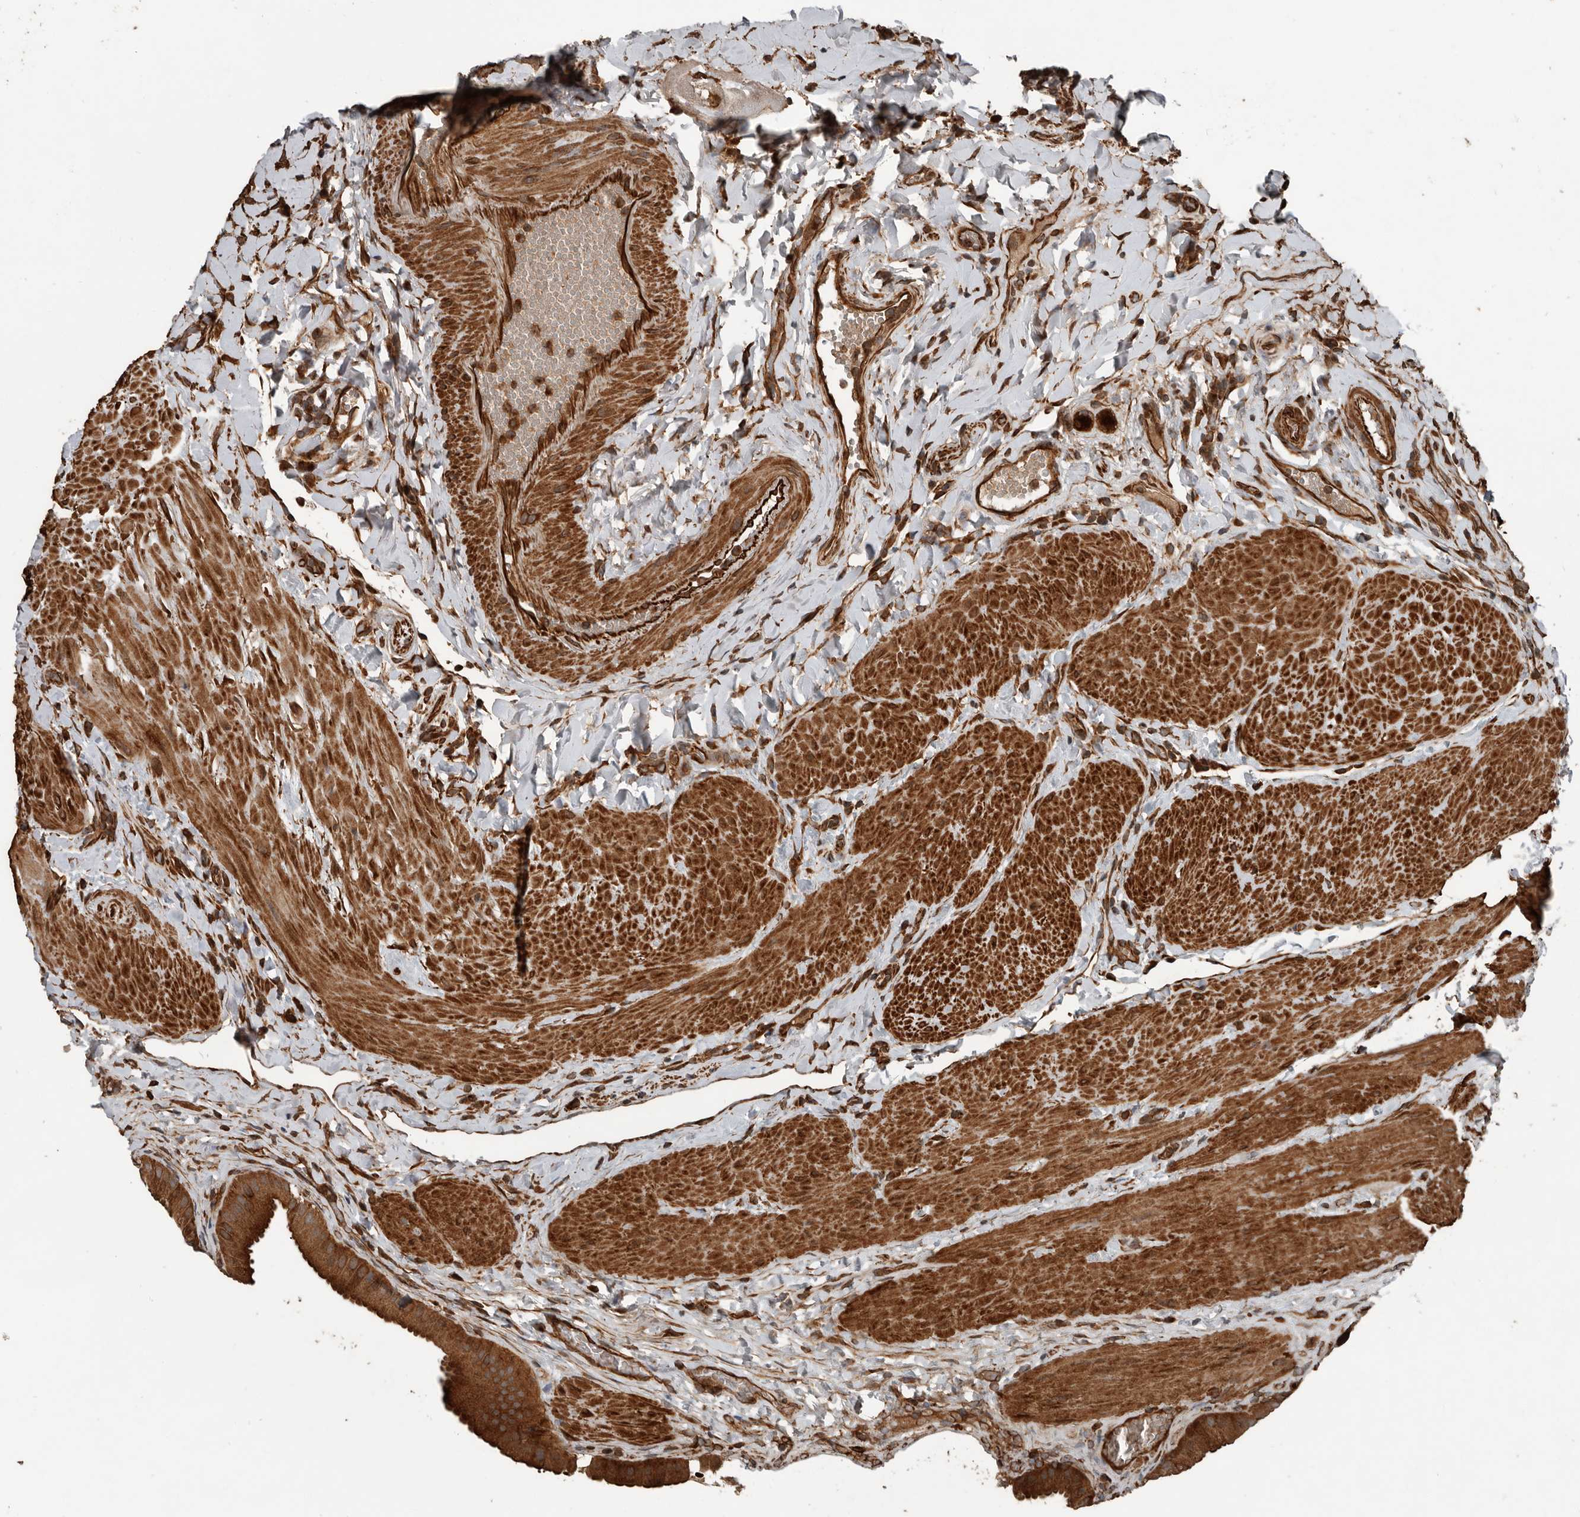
{"staining": {"intensity": "strong", "quantity": ">75%", "location": "cytoplasmic/membranous"}, "tissue": "gallbladder", "cell_type": "Glandular cells", "image_type": "normal", "snomed": [{"axis": "morphology", "description": "Normal tissue, NOS"}, {"axis": "topography", "description": "Gallbladder"}], "caption": "The micrograph reveals staining of unremarkable gallbladder, revealing strong cytoplasmic/membranous protein positivity (brown color) within glandular cells. Using DAB (brown) and hematoxylin (blue) stains, captured at high magnification using brightfield microscopy.", "gene": "YOD1", "patient": {"sex": "male", "age": 55}}